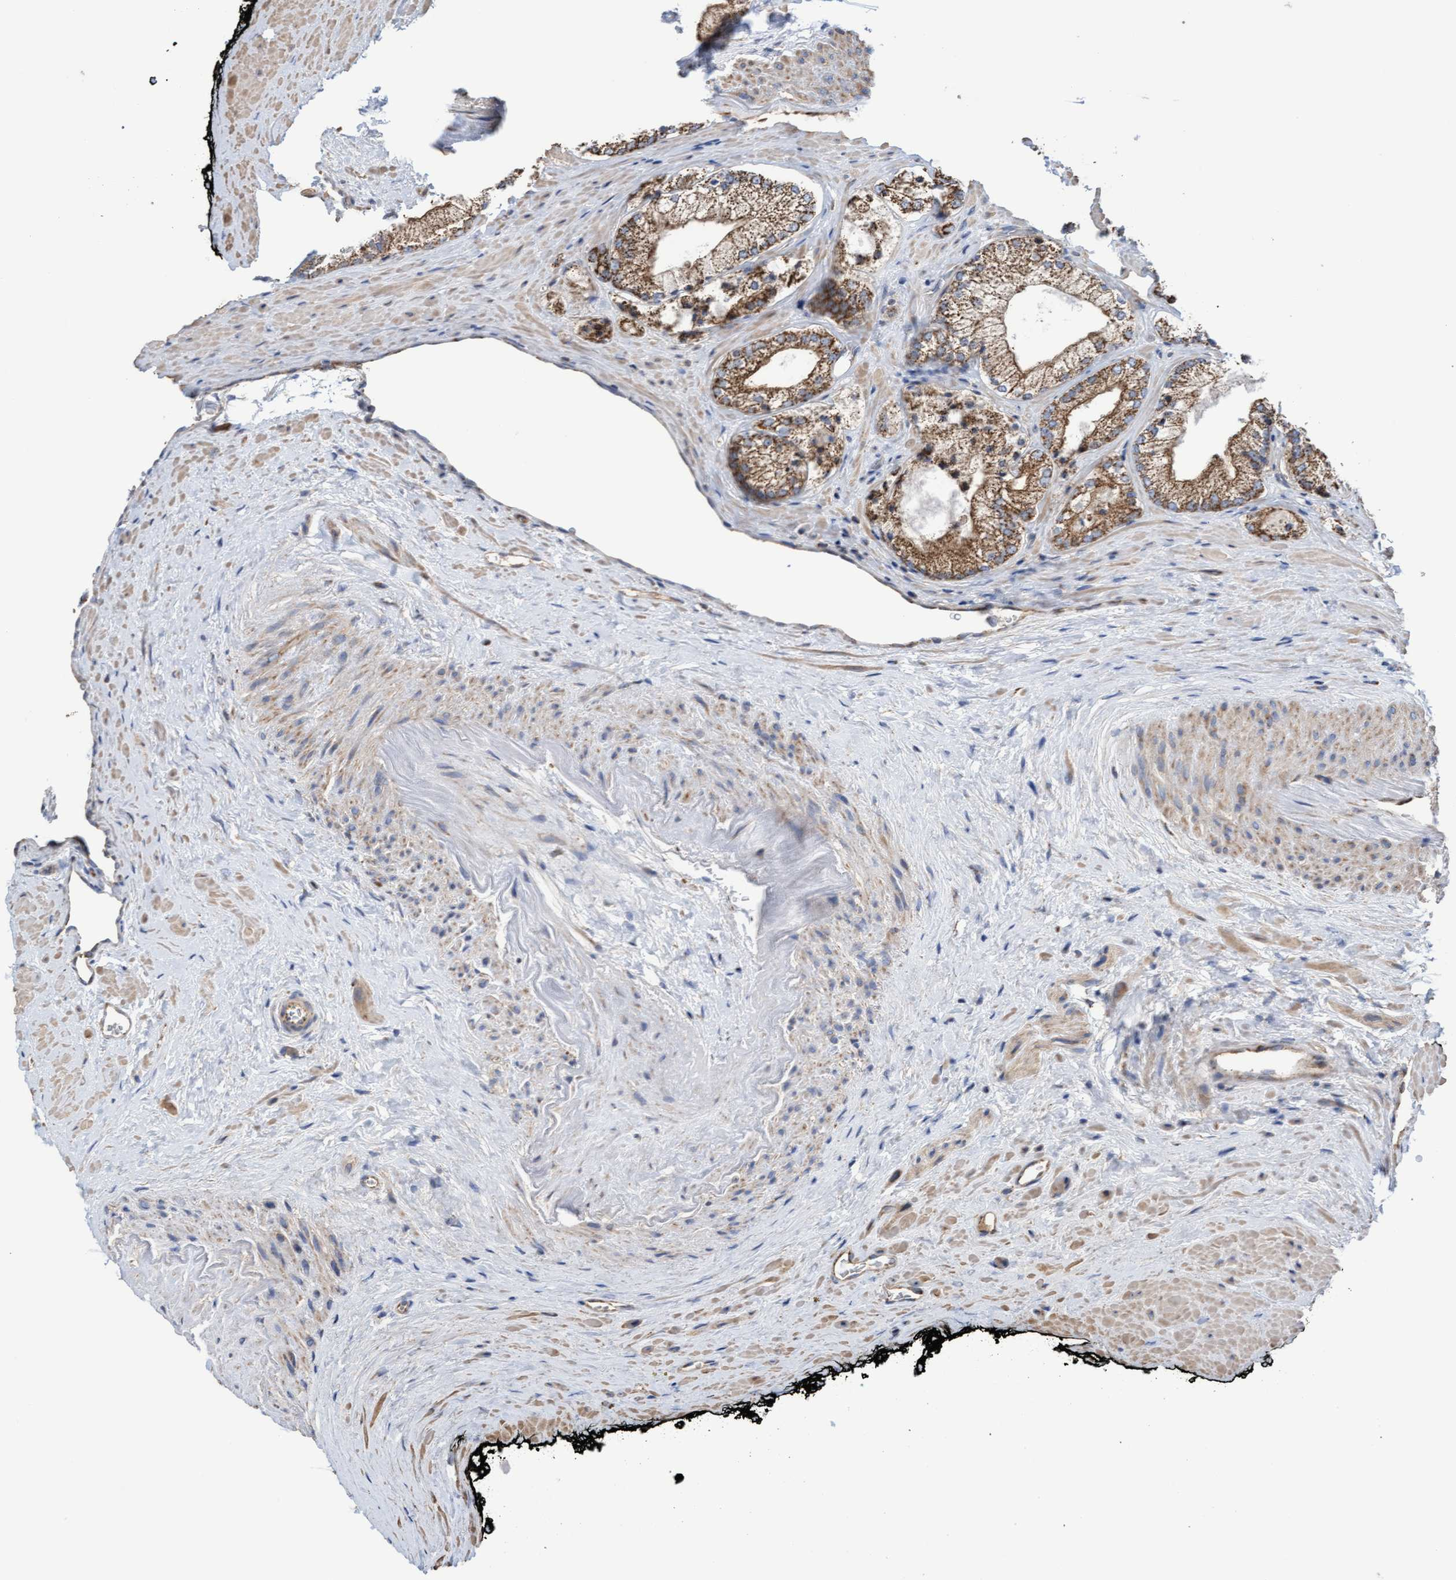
{"staining": {"intensity": "moderate", "quantity": ">75%", "location": "cytoplasmic/membranous"}, "tissue": "prostate cancer", "cell_type": "Tumor cells", "image_type": "cancer", "snomed": [{"axis": "morphology", "description": "Adenocarcinoma, Low grade"}, {"axis": "topography", "description": "Prostate"}], "caption": "This micrograph shows immunohistochemistry (IHC) staining of prostate cancer (low-grade adenocarcinoma), with medium moderate cytoplasmic/membranous expression in approximately >75% of tumor cells.", "gene": "COBL", "patient": {"sex": "male", "age": 65}}